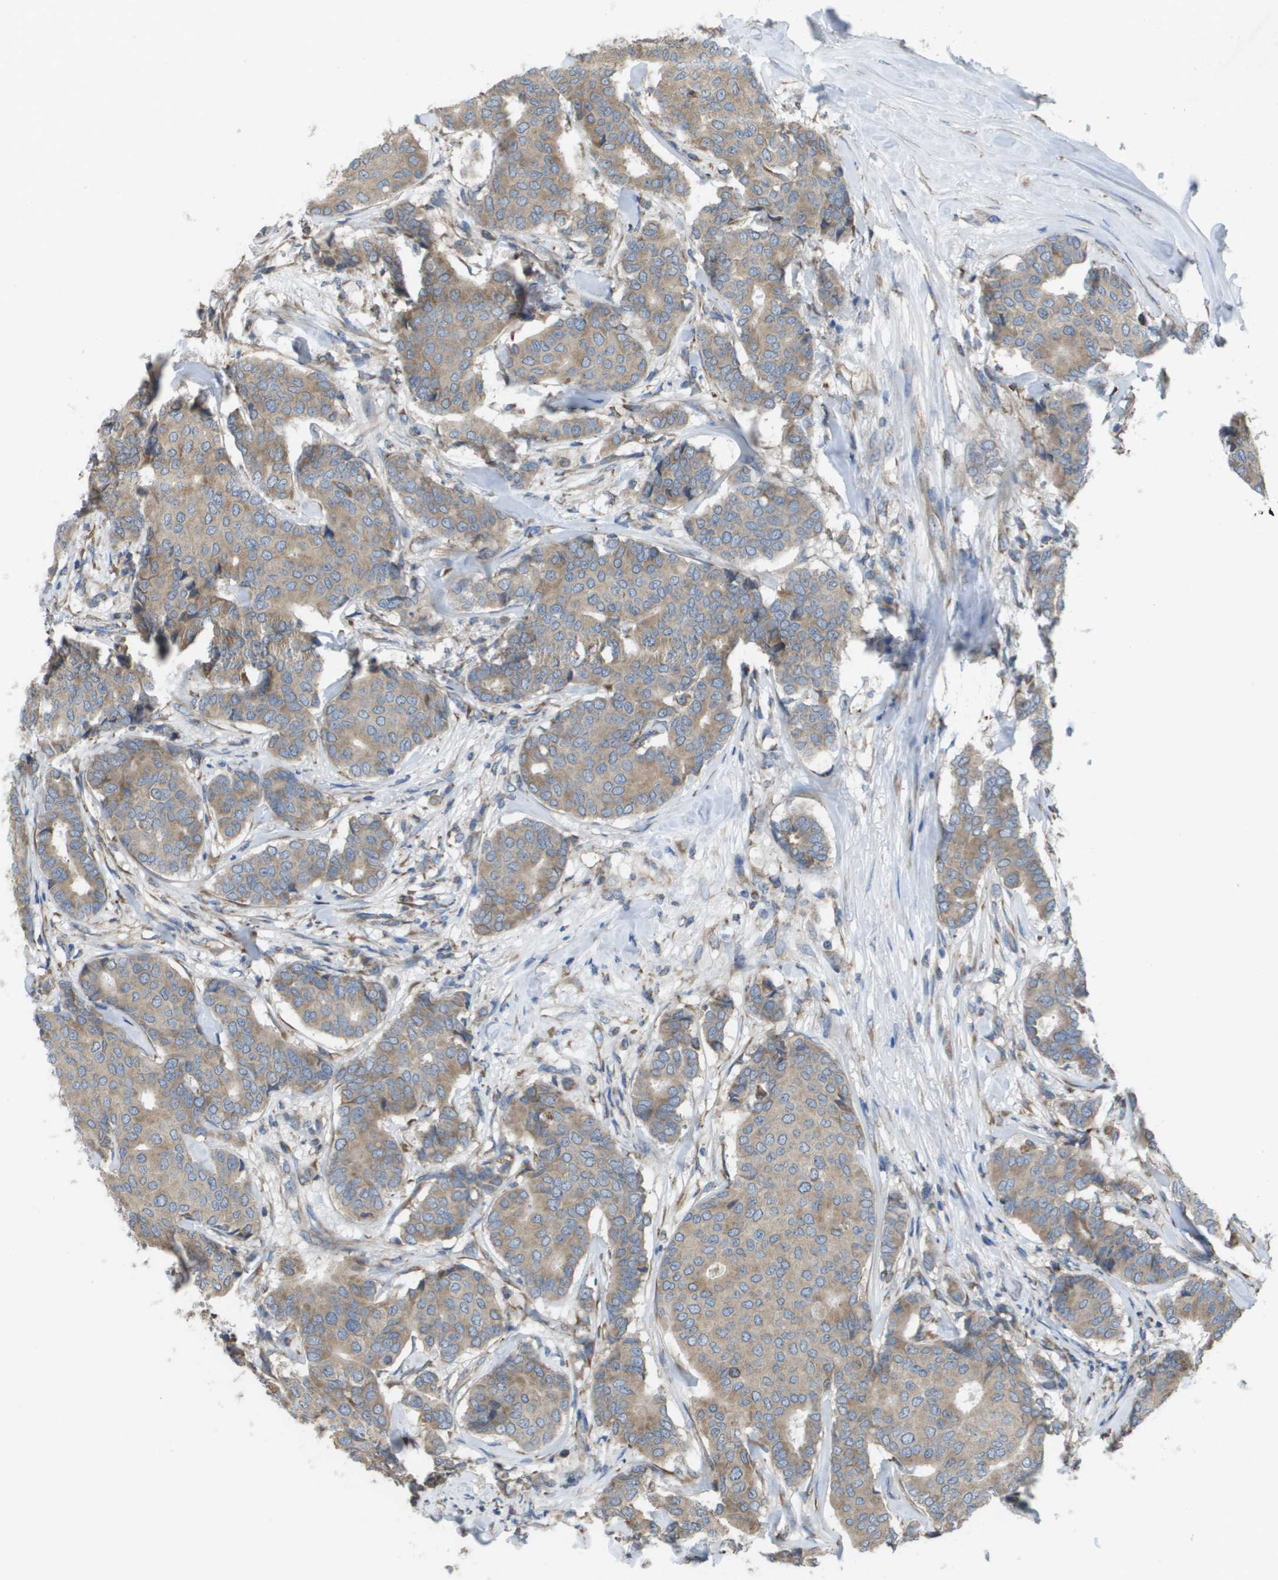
{"staining": {"intensity": "weak", "quantity": ">75%", "location": "cytoplasmic/membranous"}, "tissue": "breast cancer", "cell_type": "Tumor cells", "image_type": "cancer", "snomed": [{"axis": "morphology", "description": "Duct carcinoma"}, {"axis": "topography", "description": "Breast"}], "caption": "Human breast cancer (intraductal carcinoma) stained for a protein (brown) demonstrates weak cytoplasmic/membranous positive staining in about >75% of tumor cells.", "gene": "CLCN2", "patient": {"sex": "female", "age": 75}}